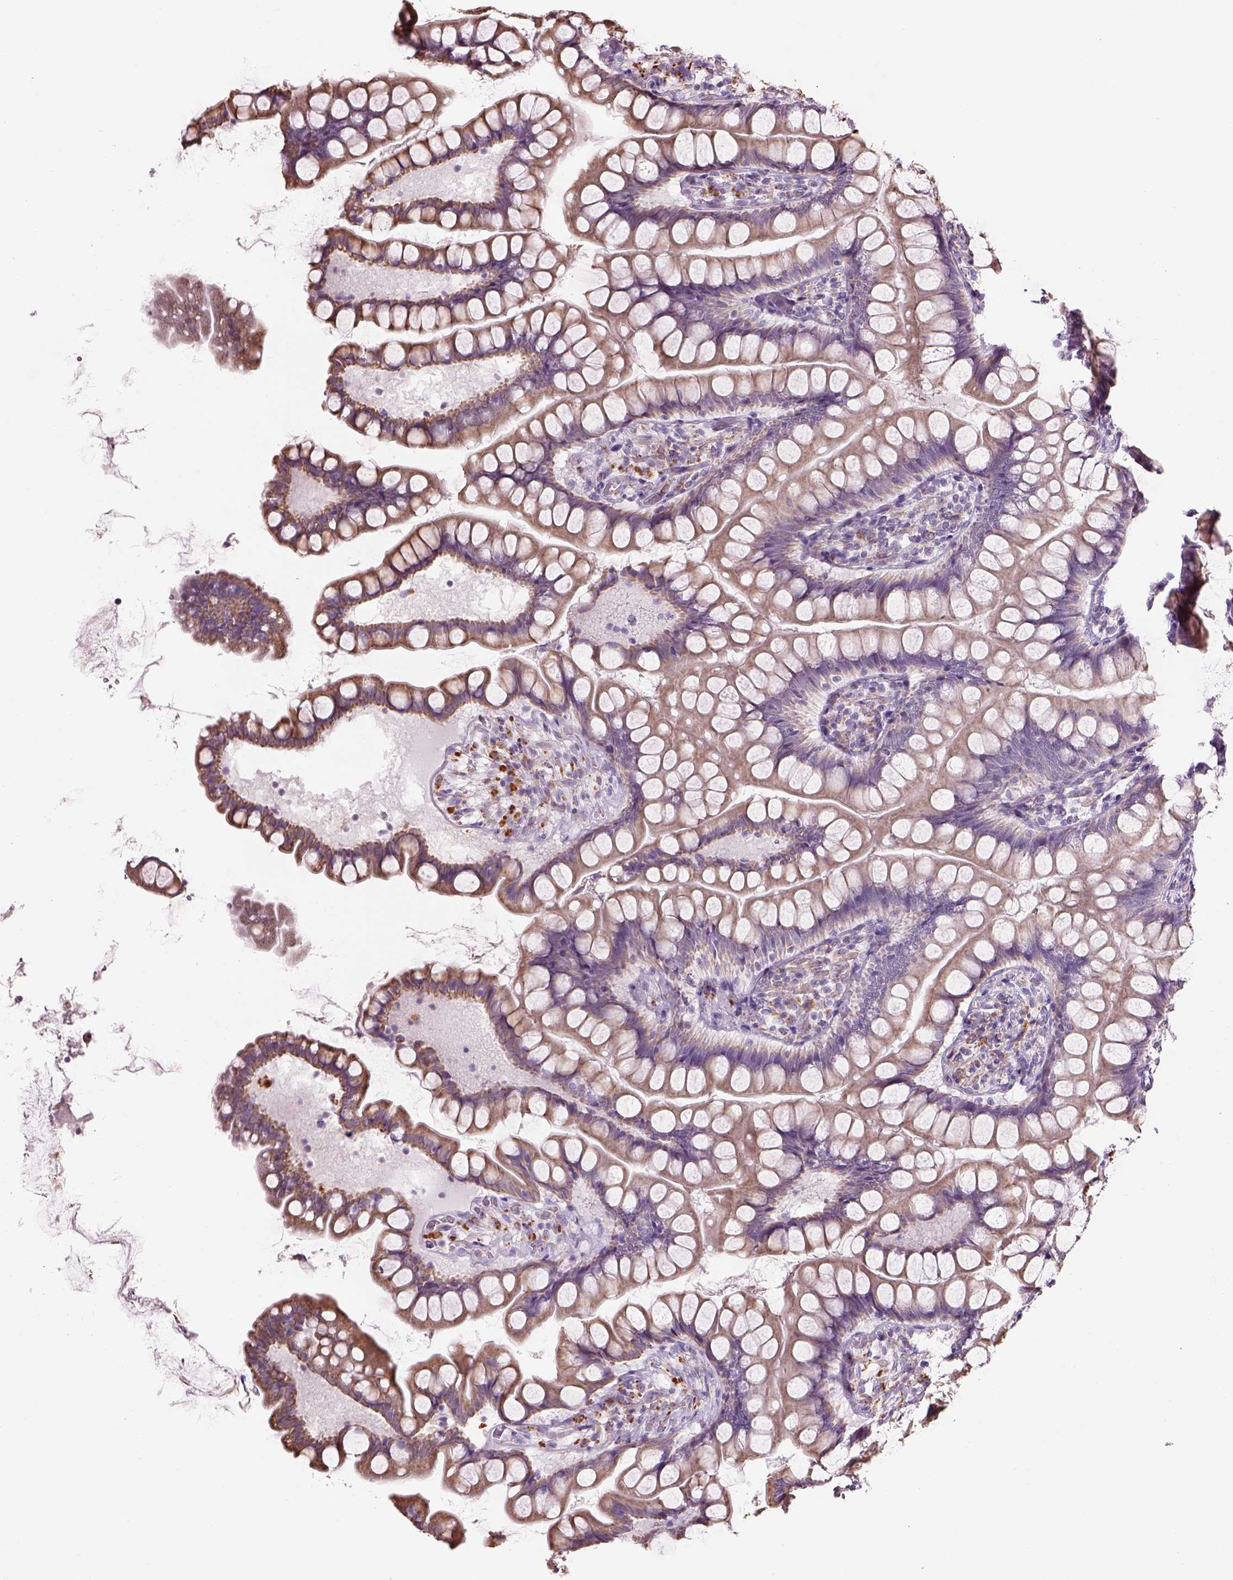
{"staining": {"intensity": "moderate", "quantity": ">75%", "location": "cytoplasmic/membranous"}, "tissue": "small intestine", "cell_type": "Glandular cells", "image_type": "normal", "snomed": [{"axis": "morphology", "description": "Normal tissue, NOS"}, {"axis": "topography", "description": "Small intestine"}], "caption": "Protein staining exhibits moderate cytoplasmic/membranous expression in approximately >75% of glandular cells in unremarkable small intestine. (DAB = brown stain, brightfield microscopy at high magnification).", "gene": "IFT52", "patient": {"sex": "male", "age": 70}}